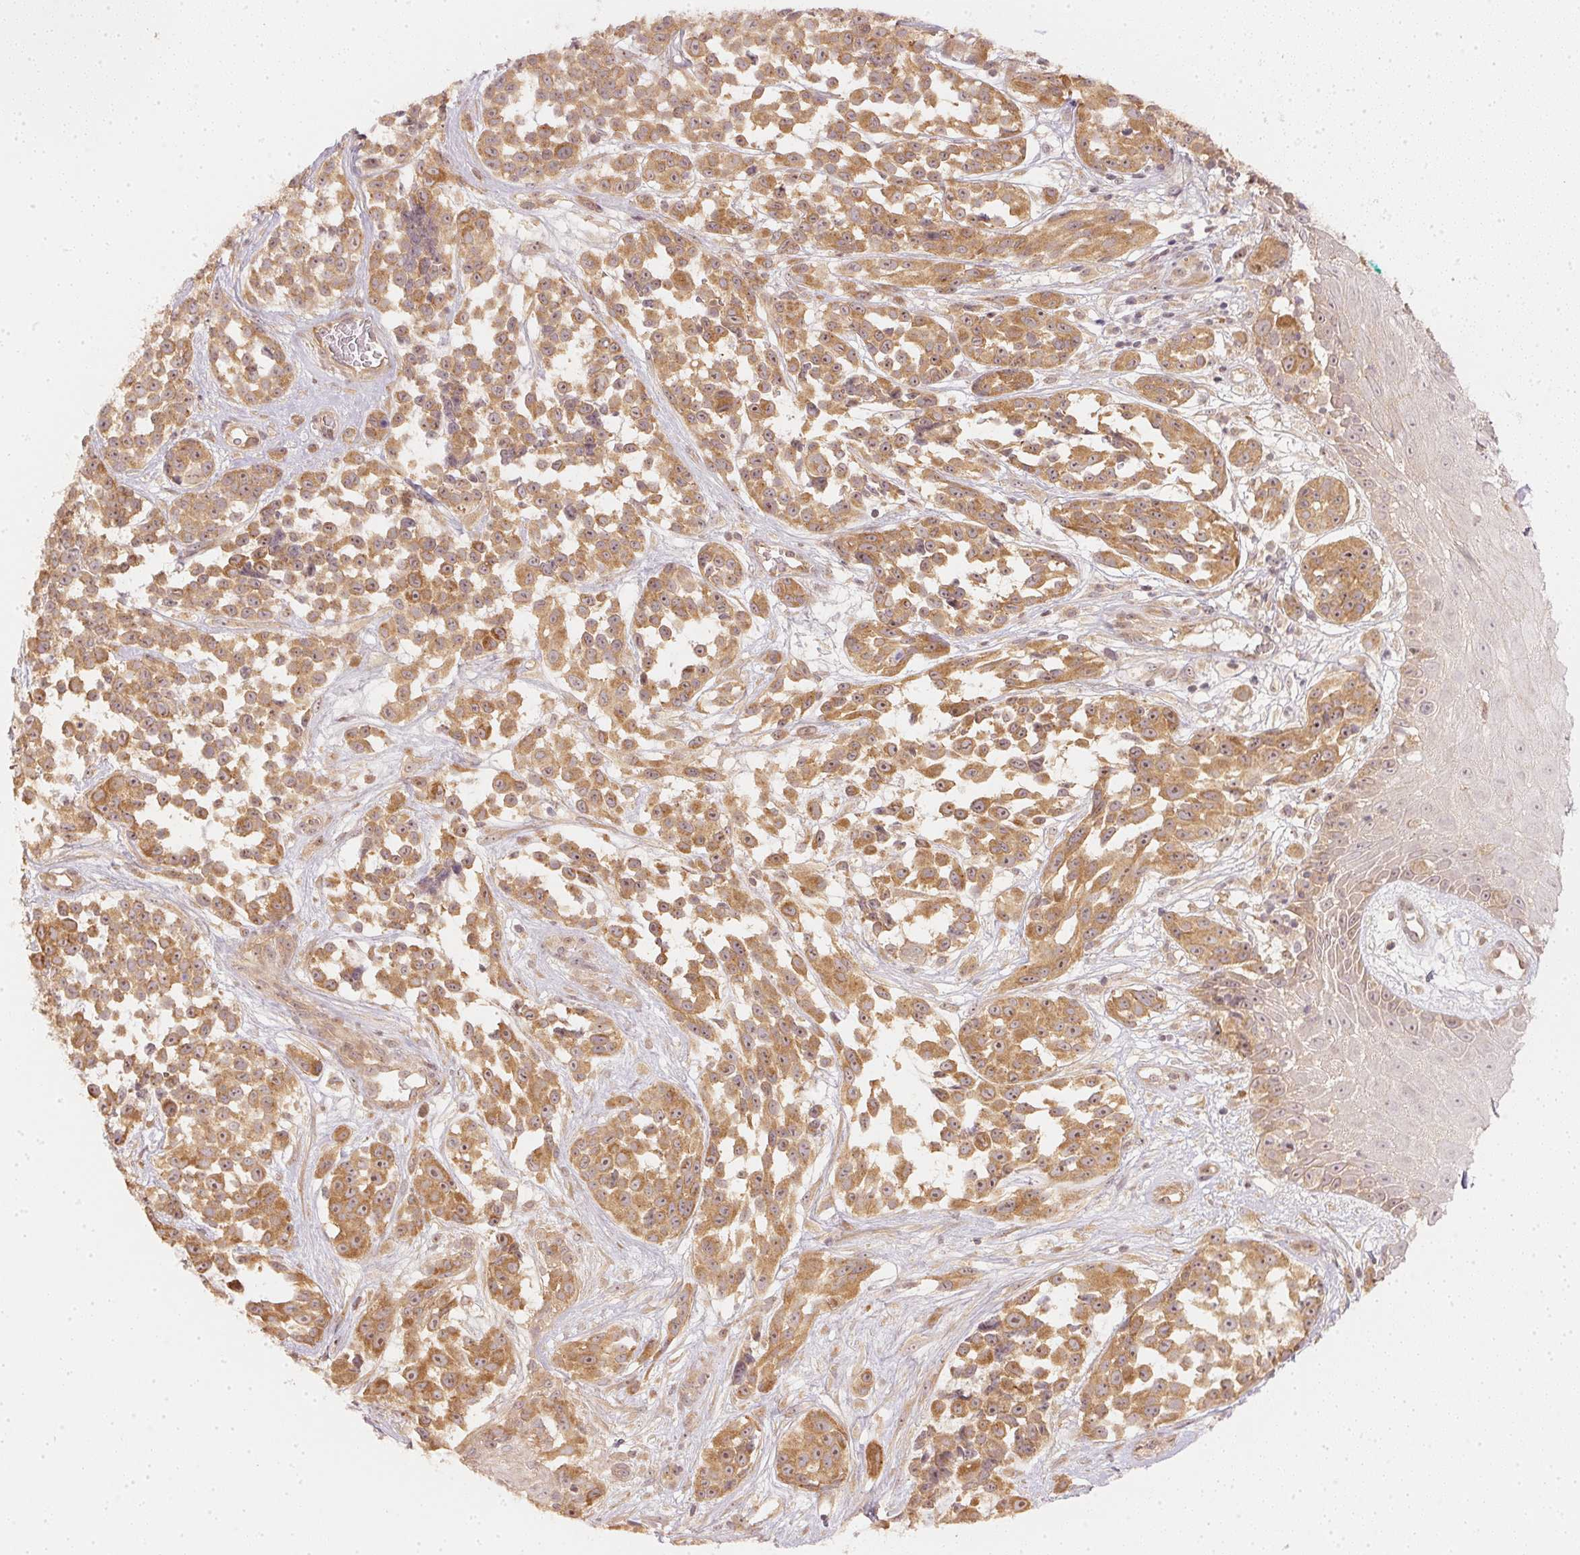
{"staining": {"intensity": "moderate", "quantity": ">75%", "location": "cytoplasmic/membranous,nuclear"}, "tissue": "melanoma", "cell_type": "Tumor cells", "image_type": "cancer", "snomed": [{"axis": "morphology", "description": "Malignant melanoma, NOS"}, {"axis": "topography", "description": "Skin"}], "caption": "Immunohistochemical staining of malignant melanoma demonstrates medium levels of moderate cytoplasmic/membranous and nuclear protein staining in about >75% of tumor cells.", "gene": "WDR54", "patient": {"sex": "female", "age": 88}}